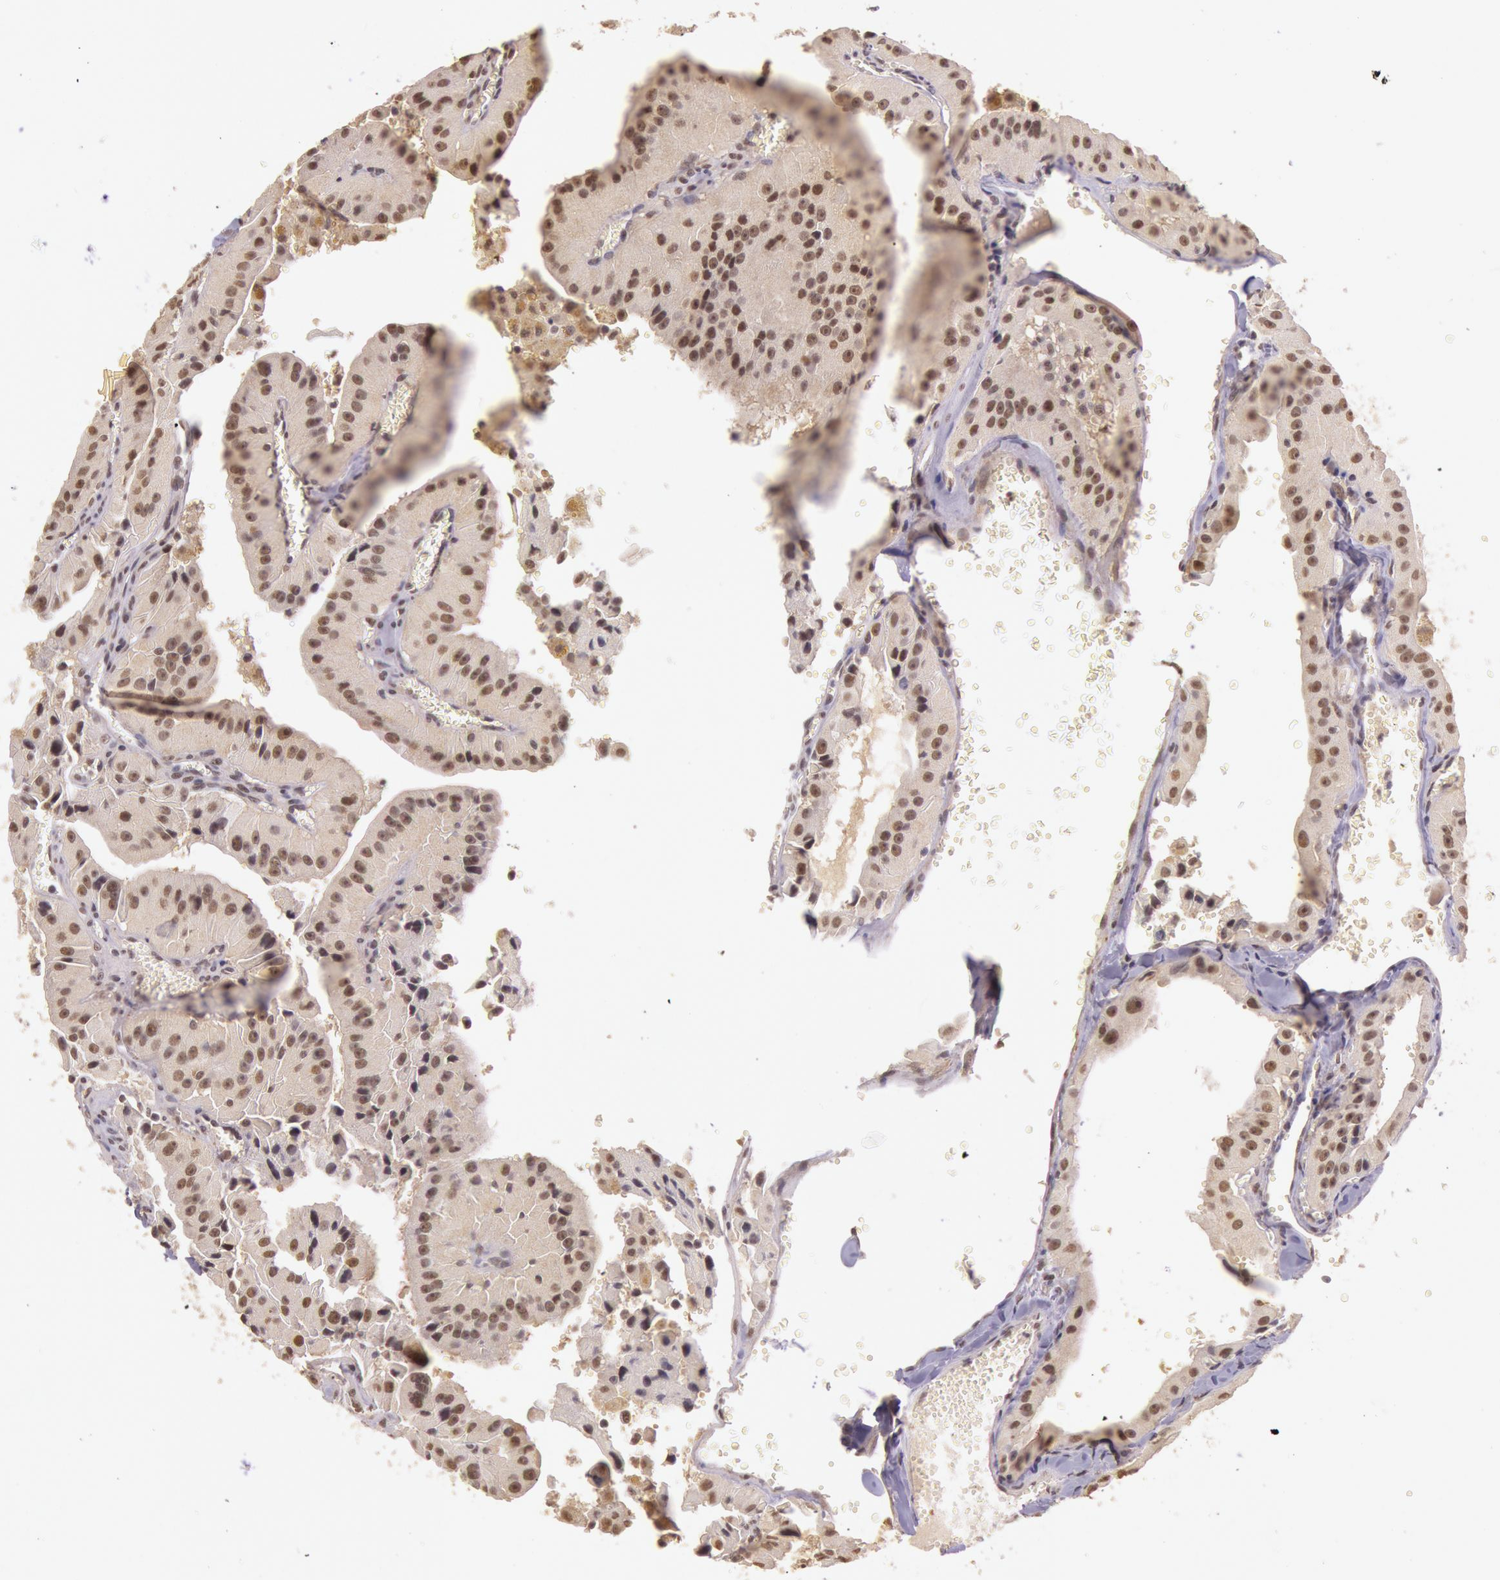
{"staining": {"intensity": "weak", "quantity": ">75%", "location": "cytoplasmic/membranous,nuclear"}, "tissue": "thyroid cancer", "cell_type": "Tumor cells", "image_type": "cancer", "snomed": [{"axis": "morphology", "description": "Carcinoma, NOS"}, {"axis": "topography", "description": "Thyroid gland"}], "caption": "The image reveals a brown stain indicating the presence of a protein in the cytoplasmic/membranous and nuclear of tumor cells in thyroid cancer (carcinoma).", "gene": "RTL10", "patient": {"sex": "male", "age": 76}}